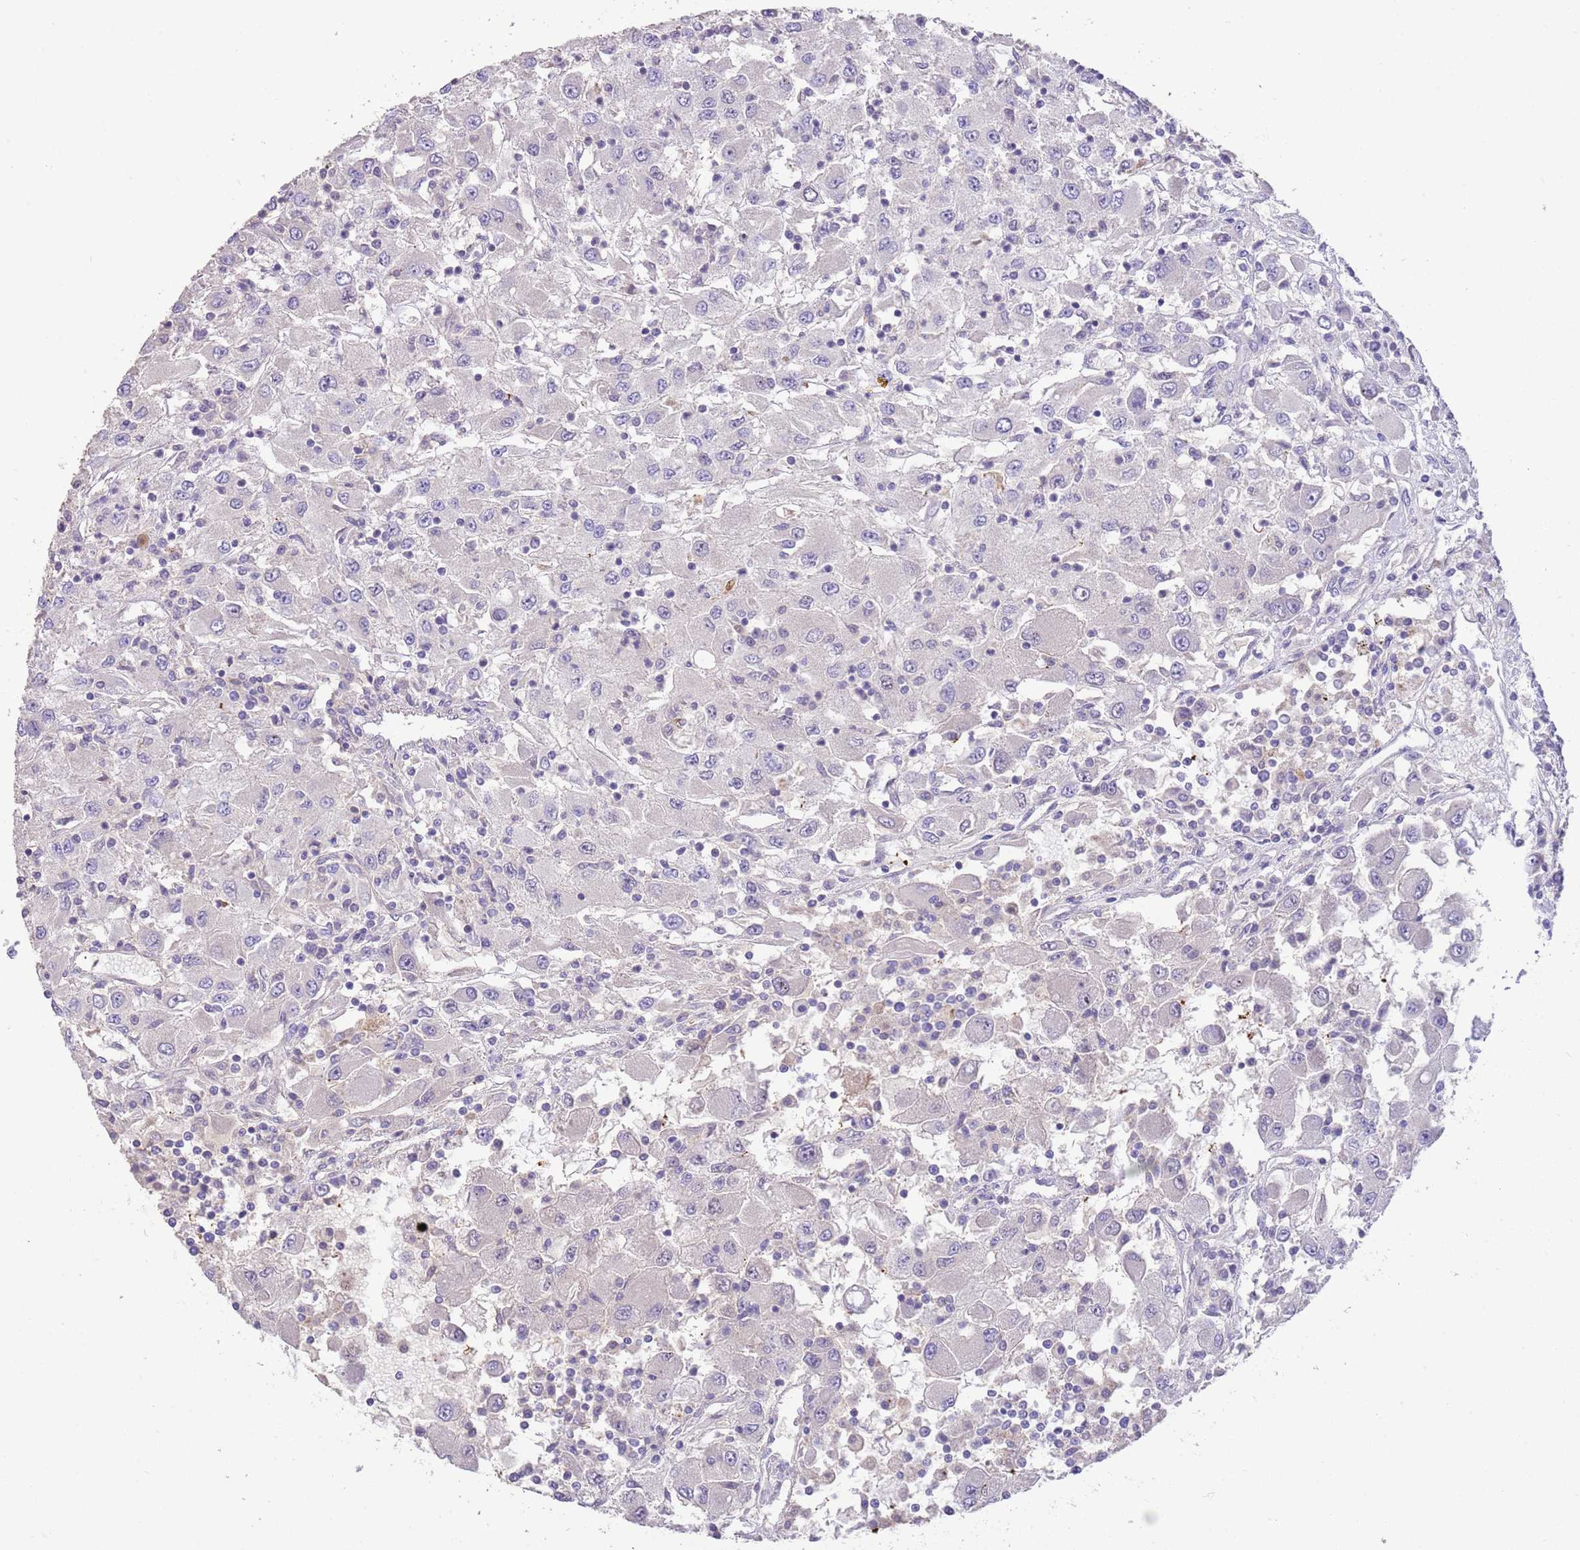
{"staining": {"intensity": "negative", "quantity": "none", "location": "none"}, "tissue": "renal cancer", "cell_type": "Tumor cells", "image_type": "cancer", "snomed": [{"axis": "morphology", "description": "Adenocarcinoma, NOS"}, {"axis": "topography", "description": "Kidney"}], "caption": "Immunohistochemistry of human renal cancer exhibits no staining in tumor cells.", "gene": "SFTPA1", "patient": {"sex": "female", "age": 67}}